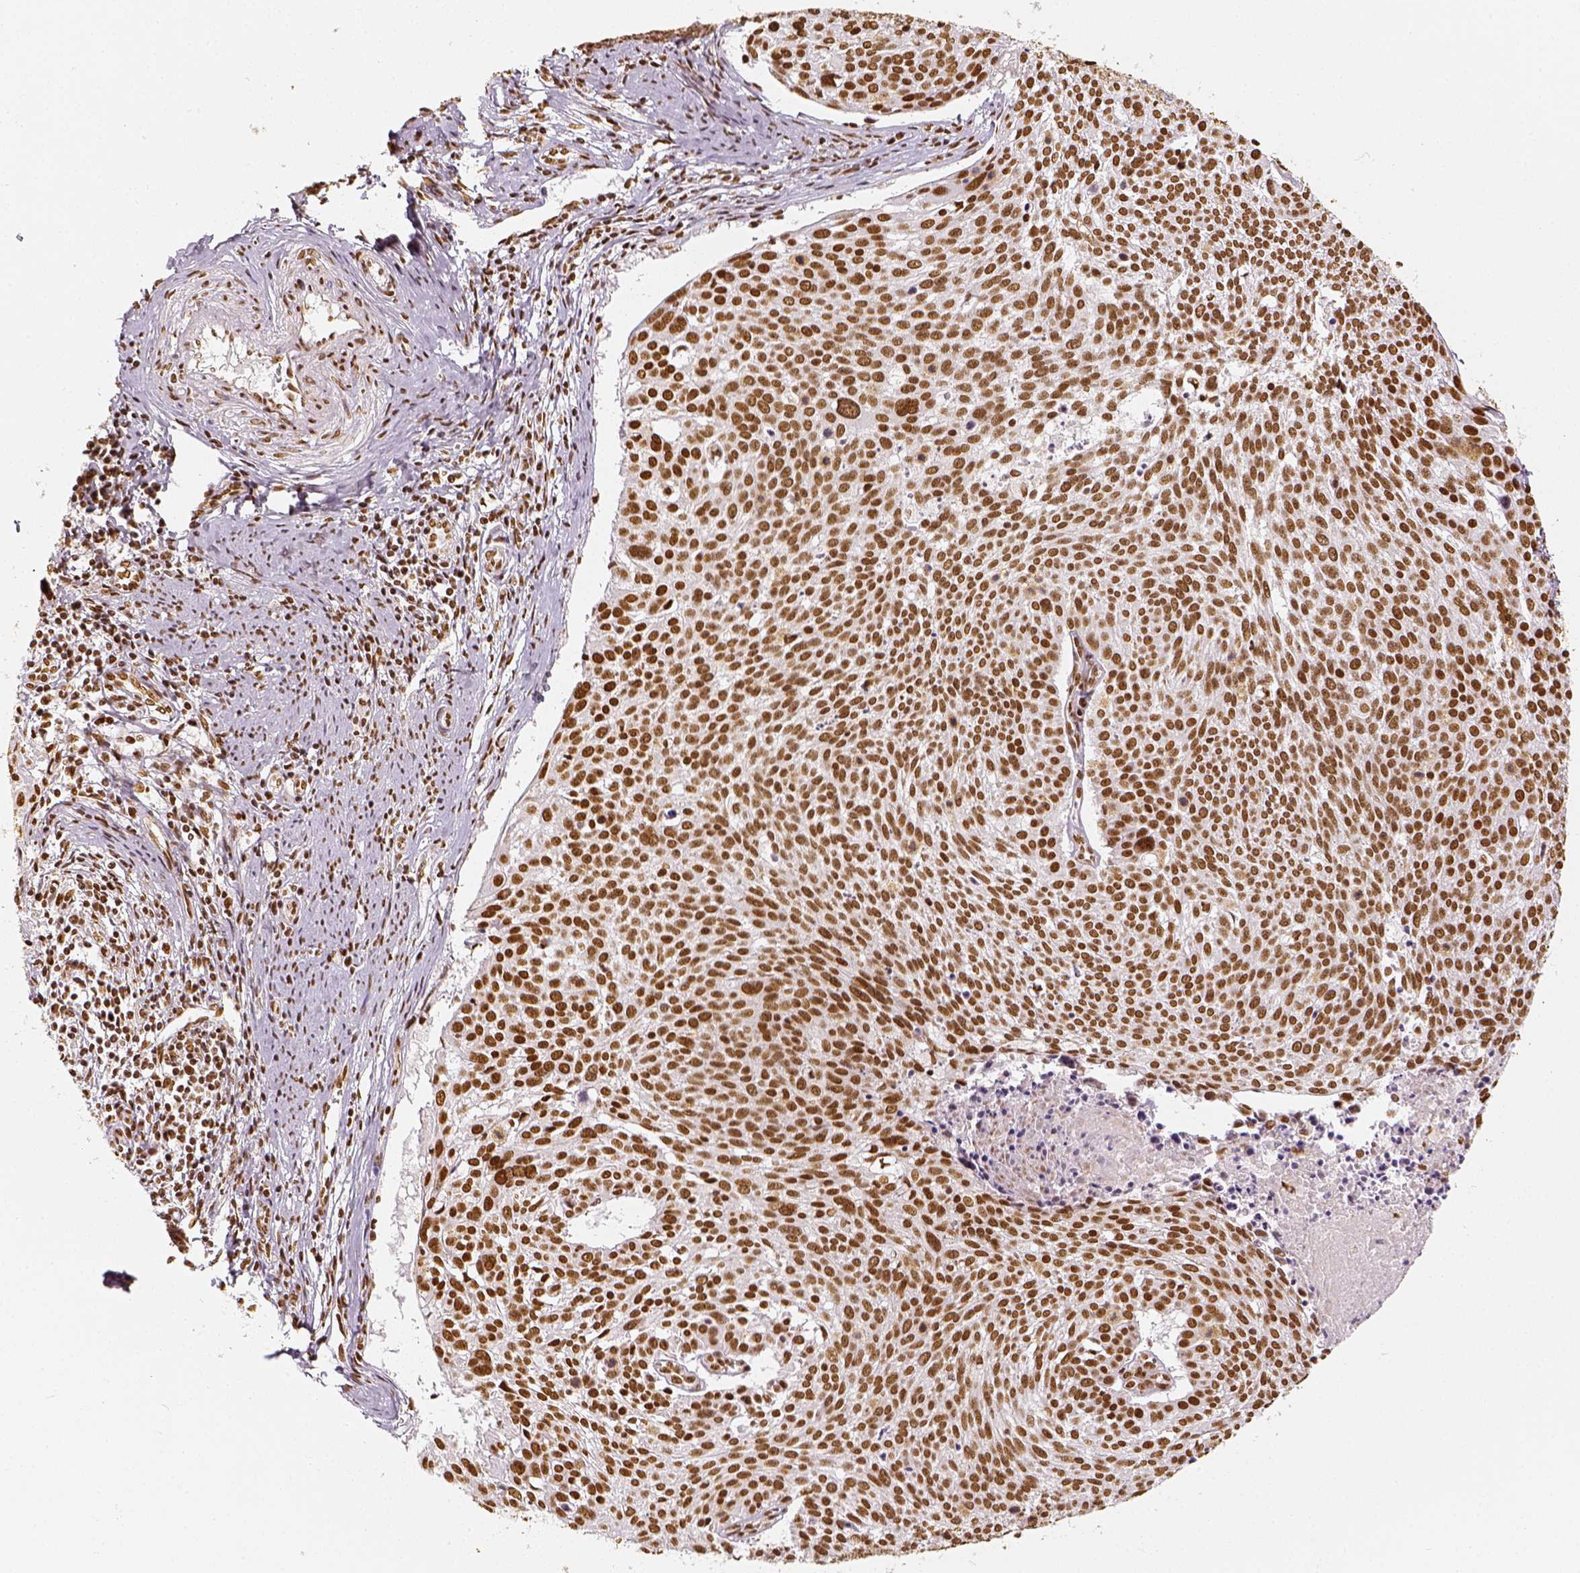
{"staining": {"intensity": "moderate", "quantity": ">75%", "location": "nuclear"}, "tissue": "cervical cancer", "cell_type": "Tumor cells", "image_type": "cancer", "snomed": [{"axis": "morphology", "description": "Squamous cell carcinoma, NOS"}, {"axis": "topography", "description": "Cervix"}], "caption": "Immunohistochemistry (IHC) image of neoplastic tissue: human cervical squamous cell carcinoma stained using immunohistochemistry (IHC) exhibits medium levels of moderate protein expression localized specifically in the nuclear of tumor cells, appearing as a nuclear brown color.", "gene": "KDM5B", "patient": {"sex": "female", "age": 39}}